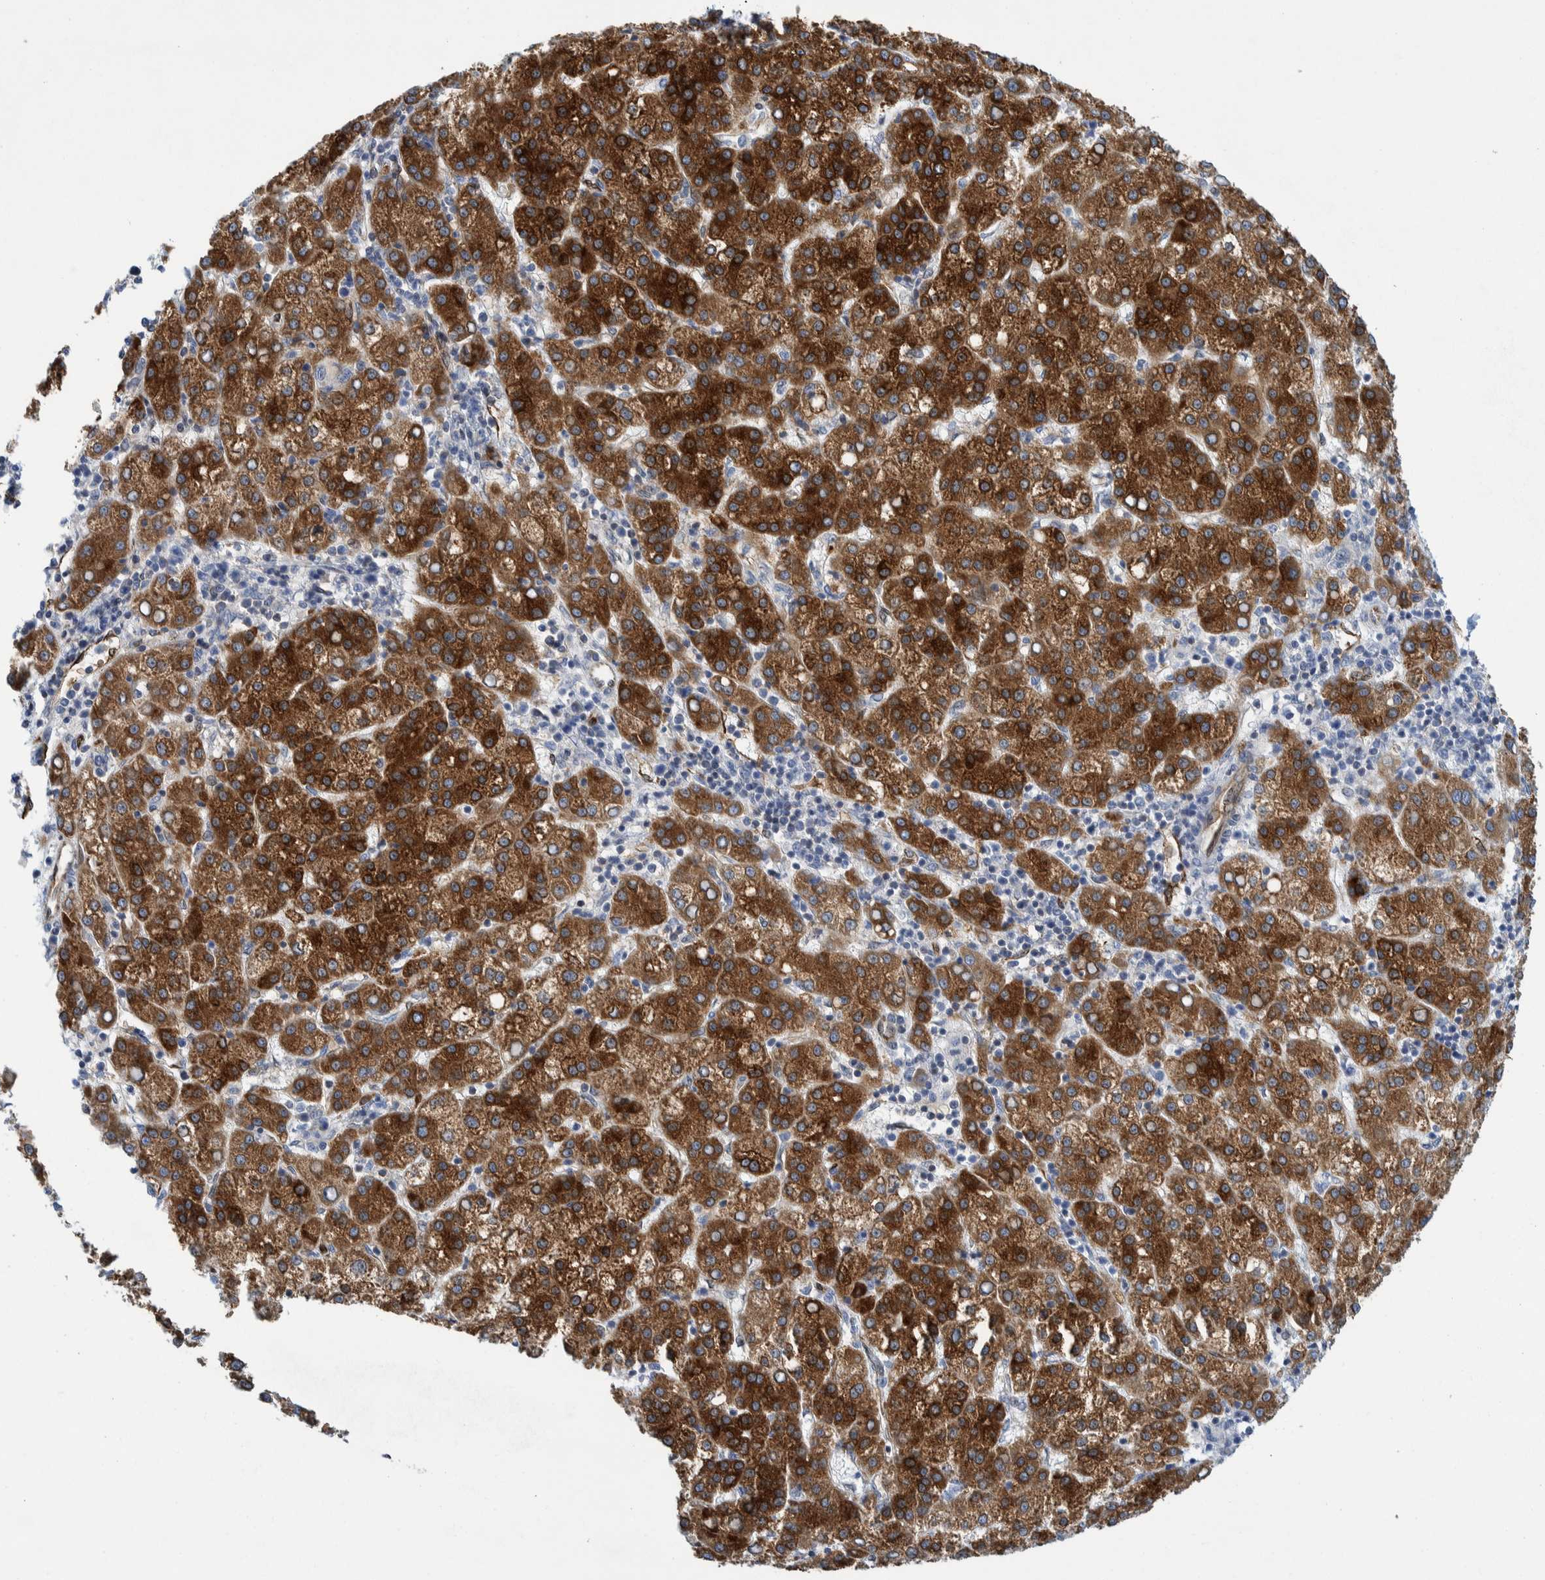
{"staining": {"intensity": "strong", "quantity": ">75%", "location": "cytoplasmic/membranous"}, "tissue": "liver cancer", "cell_type": "Tumor cells", "image_type": "cancer", "snomed": [{"axis": "morphology", "description": "Carcinoma, Hepatocellular, NOS"}, {"axis": "topography", "description": "Liver"}], "caption": "There is high levels of strong cytoplasmic/membranous expression in tumor cells of liver cancer (hepatocellular carcinoma), as demonstrated by immunohistochemical staining (brown color).", "gene": "THEM6", "patient": {"sex": "female", "age": 58}}